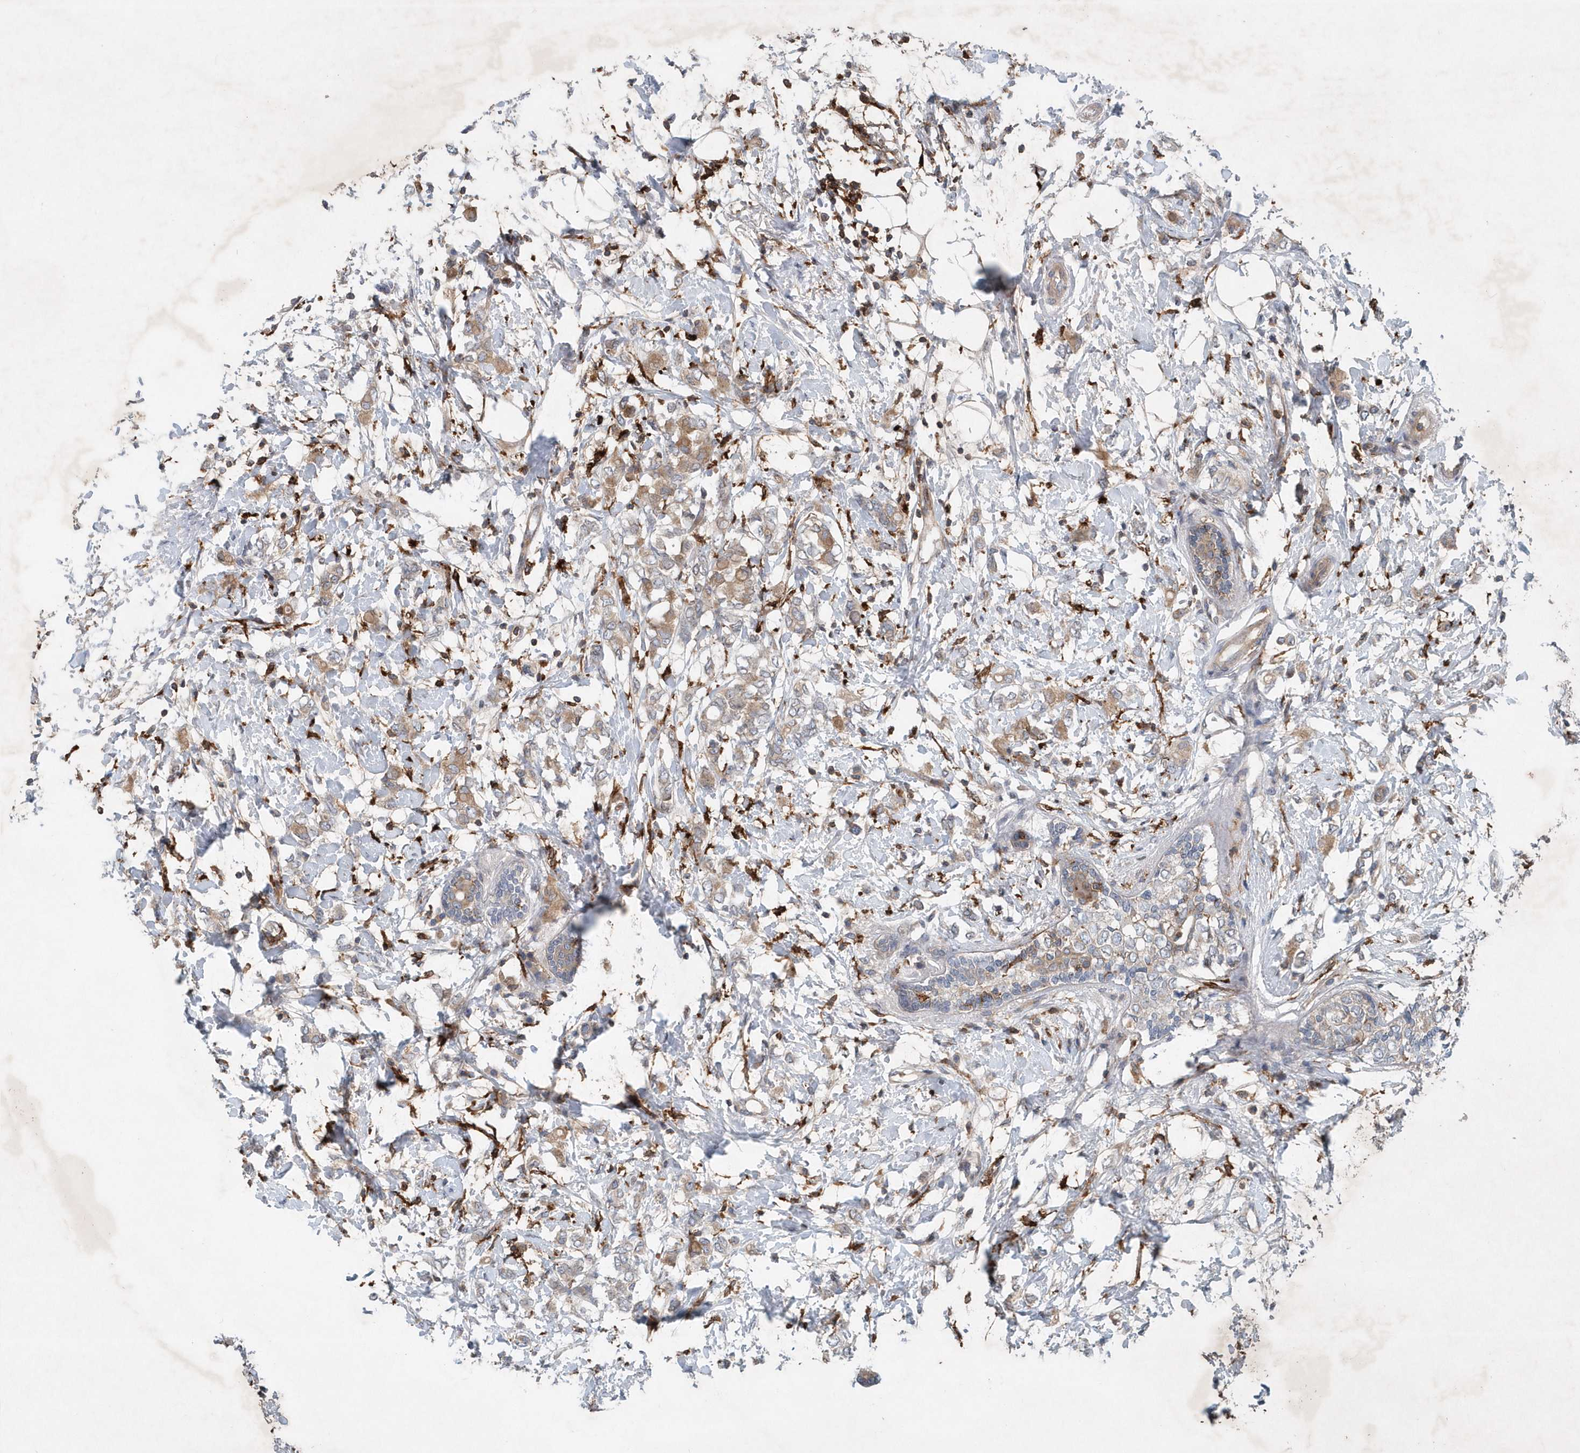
{"staining": {"intensity": "moderate", "quantity": "<25%", "location": "cytoplasmic/membranous"}, "tissue": "breast cancer", "cell_type": "Tumor cells", "image_type": "cancer", "snomed": [{"axis": "morphology", "description": "Normal tissue, NOS"}, {"axis": "morphology", "description": "Lobular carcinoma"}, {"axis": "topography", "description": "Breast"}], "caption": "DAB immunohistochemical staining of lobular carcinoma (breast) demonstrates moderate cytoplasmic/membranous protein expression in about <25% of tumor cells. (IHC, brightfield microscopy, high magnification).", "gene": "P2RY10", "patient": {"sex": "female", "age": 47}}